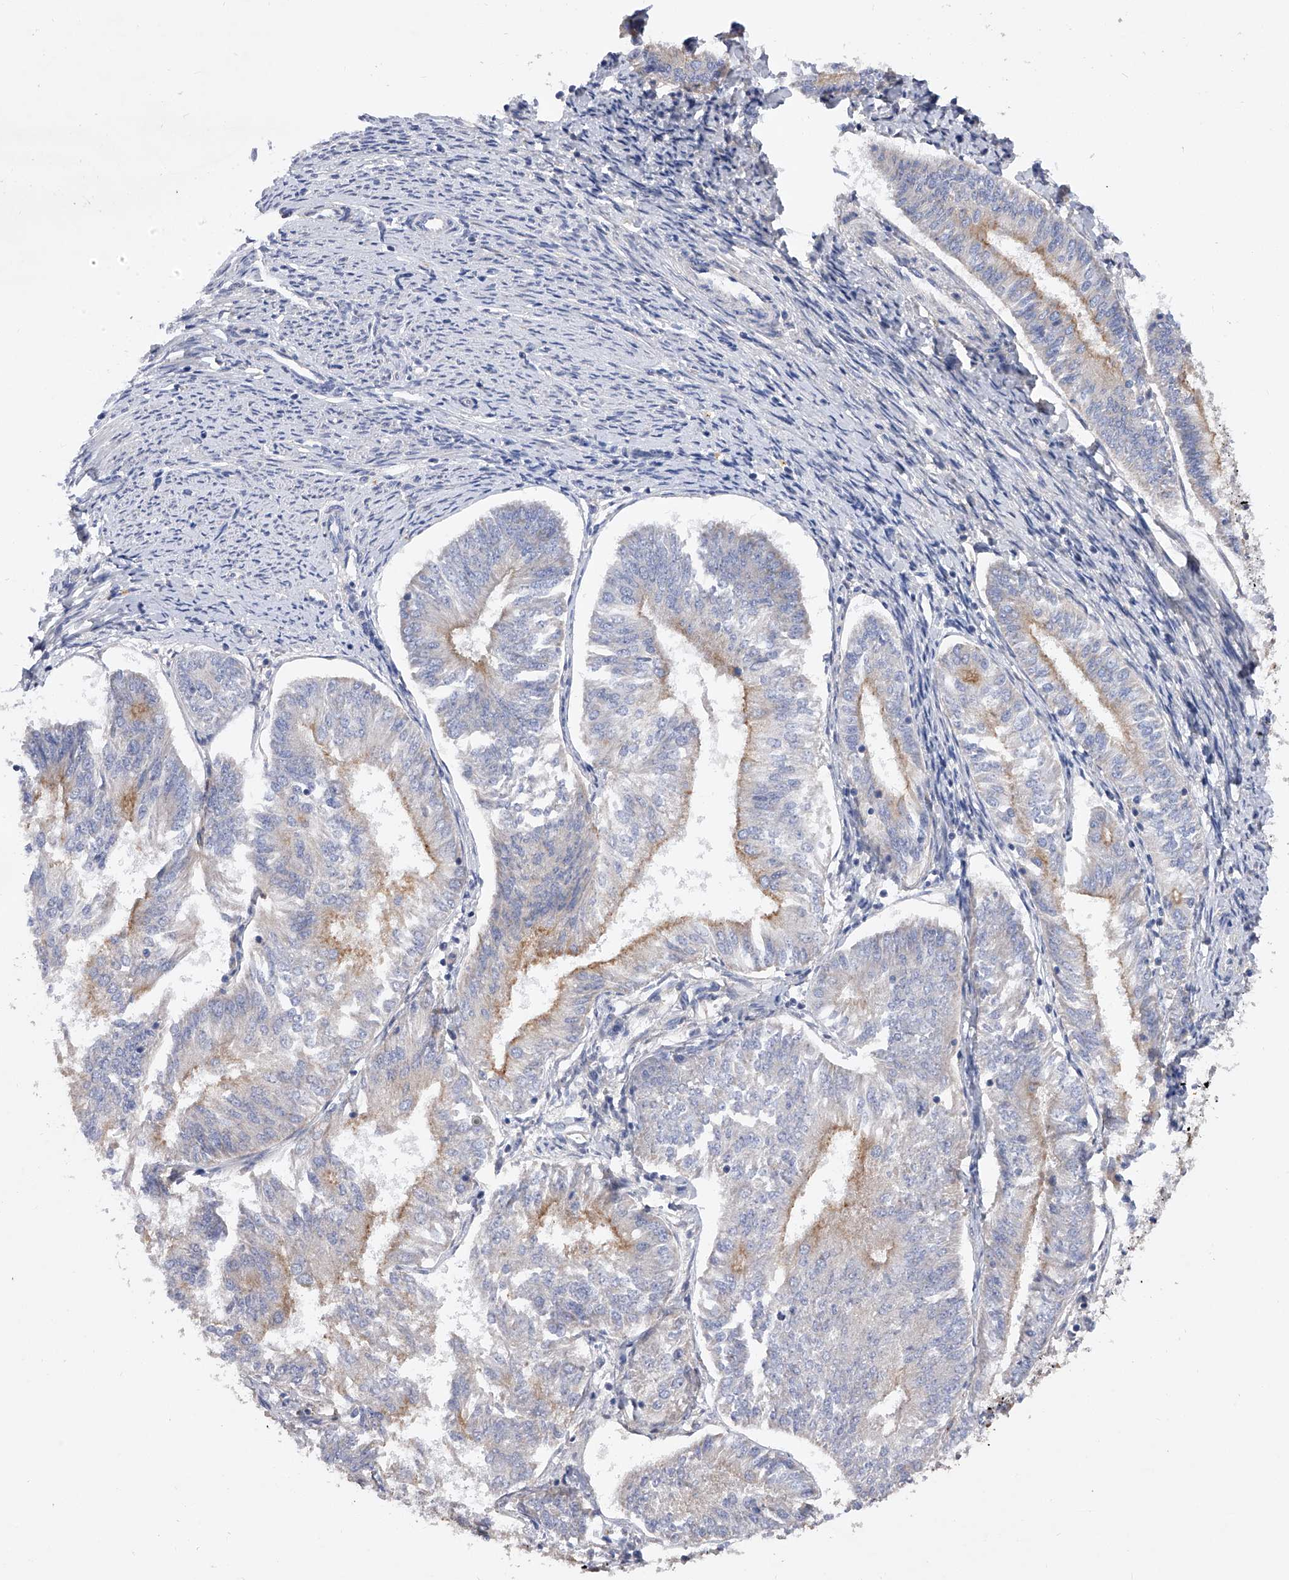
{"staining": {"intensity": "moderate", "quantity": "<25%", "location": "cytoplasmic/membranous"}, "tissue": "endometrial cancer", "cell_type": "Tumor cells", "image_type": "cancer", "snomed": [{"axis": "morphology", "description": "Adenocarcinoma, NOS"}, {"axis": "topography", "description": "Endometrium"}], "caption": "Tumor cells show low levels of moderate cytoplasmic/membranous expression in about <25% of cells in endometrial cancer (adenocarcinoma). Nuclei are stained in blue.", "gene": "PDSS2", "patient": {"sex": "female", "age": 58}}